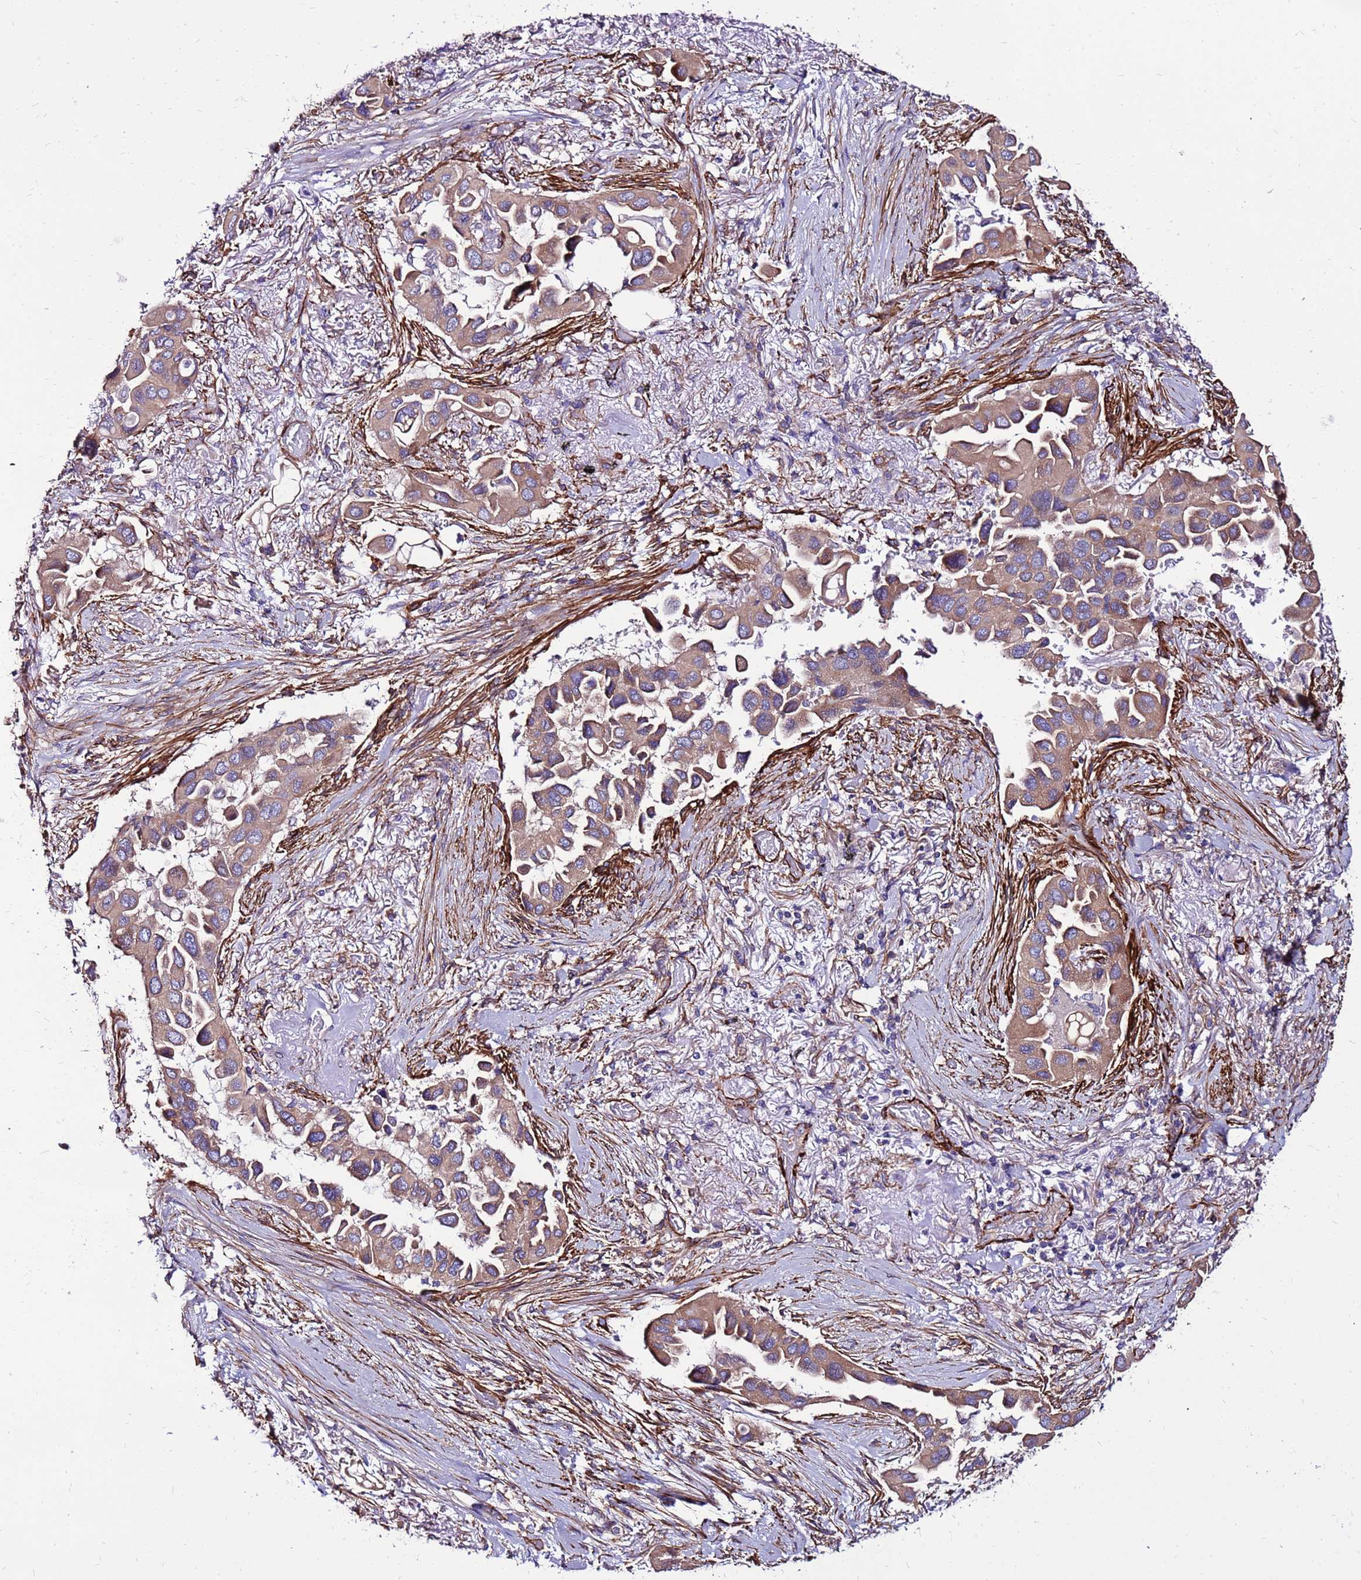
{"staining": {"intensity": "weak", "quantity": ">75%", "location": "cytoplasmic/membranous"}, "tissue": "lung cancer", "cell_type": "Tumor cells", "image_type": "cancer", "snomed": [{"axis": "morphology", "description": "Adenocarcinoma, NOS"}, {"axis": "topography", "description": "Lung"}], "caption": "Brown immunohistochemical staining in adenocarcinoma (lung) reveals weak cytoplasmic/membranous expression in approximately >75% of tumor cells.", "gene": "EI24", "patient": {"sex": "female", "age": 76}}